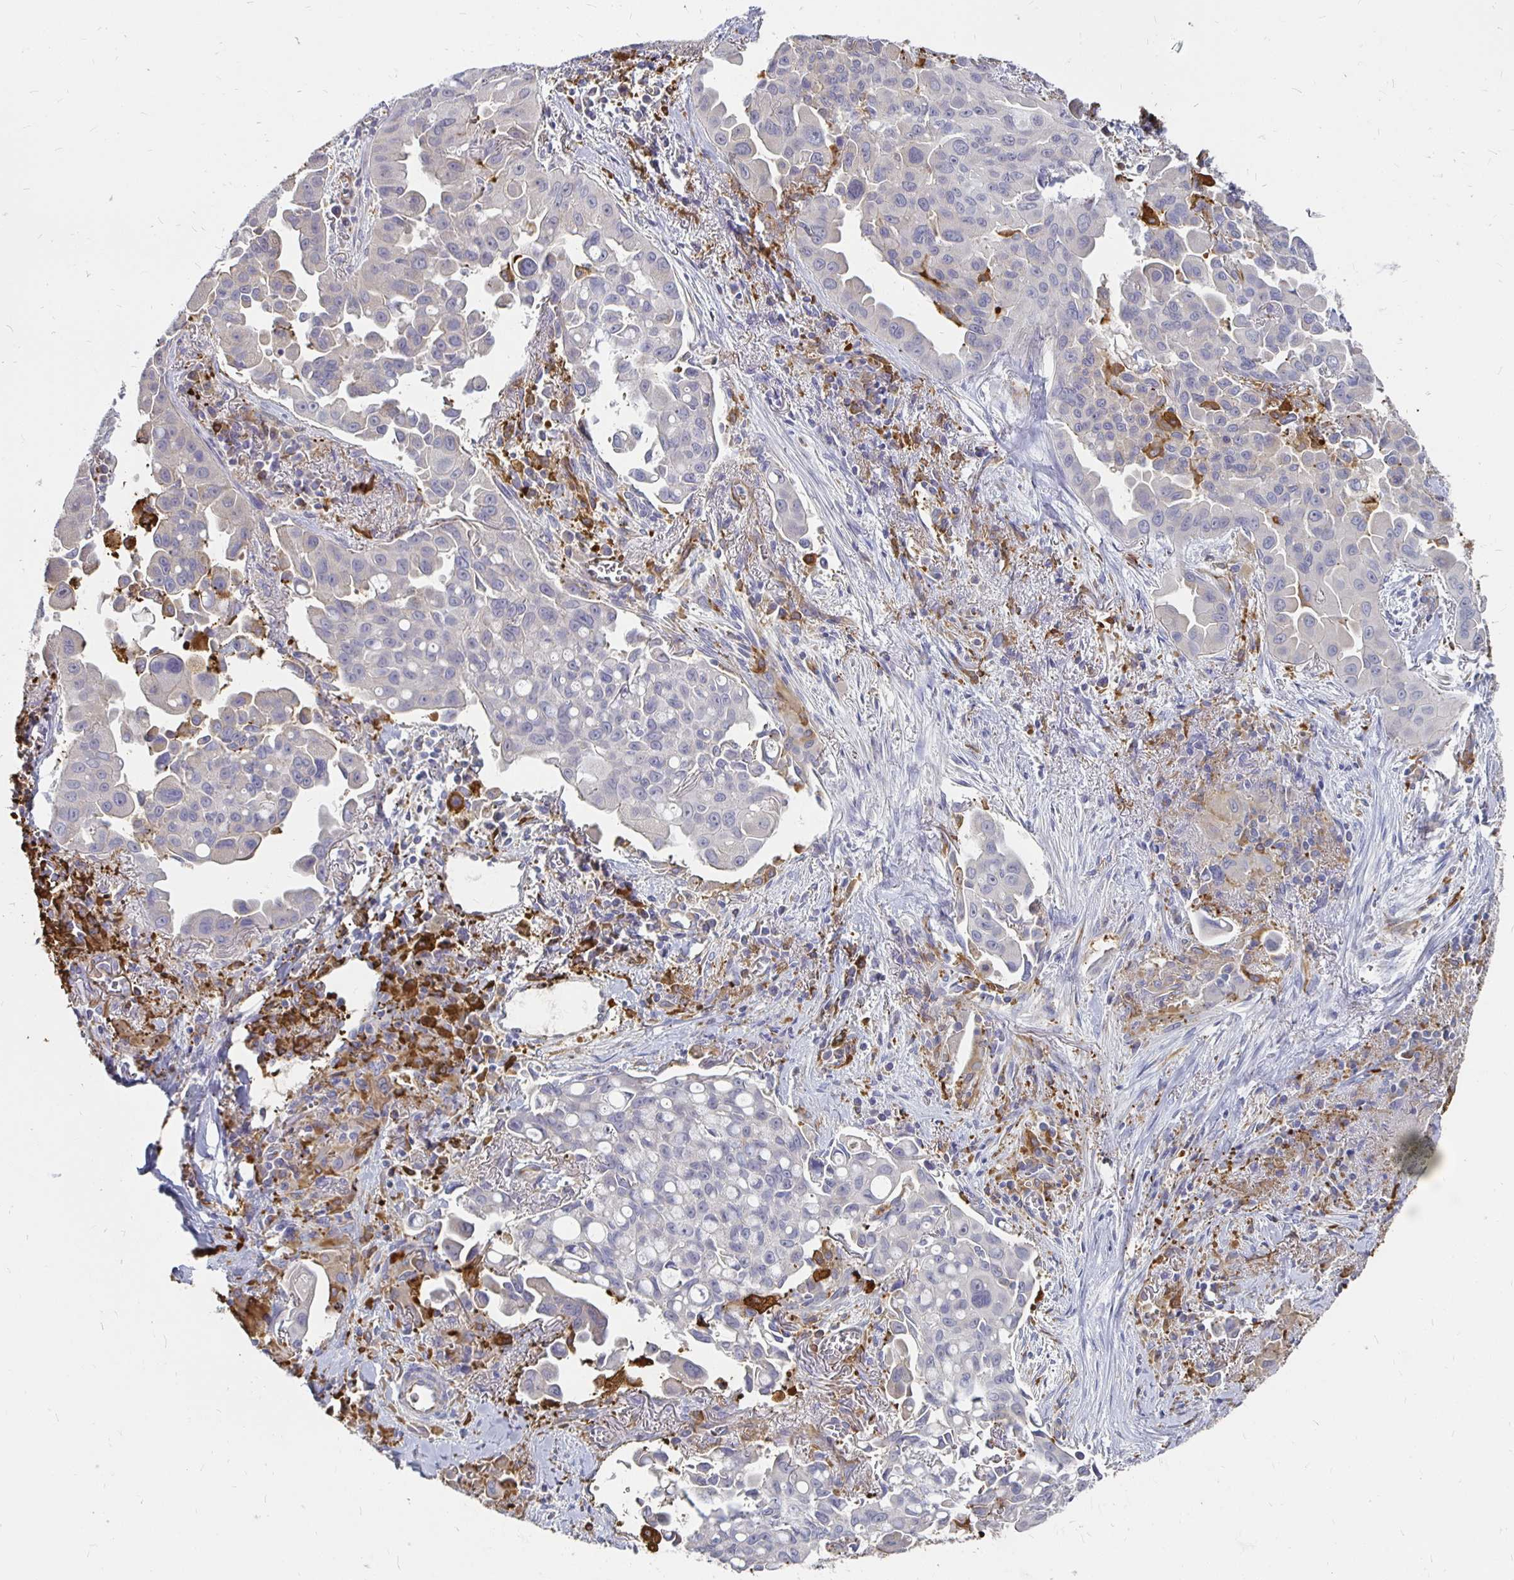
{"staining": {"intensity": "negative", "quantity": "none", "location": "none"}, "tissue": "lung cancer", "cell_type": "Tumor cells", "image_type": "cancer", "snomed": [{"axis": "morphology", "description": "Adenocarcinoma, NOS"}, {"axis": "topography", "description": "Lung"}], "caption": "Histopathology image shows no protein expression in tumor cells of adenocarcinoma (lung) tissue.", "gene": "CCDC85A", "patient": {"sex": "male", "age": 68}}